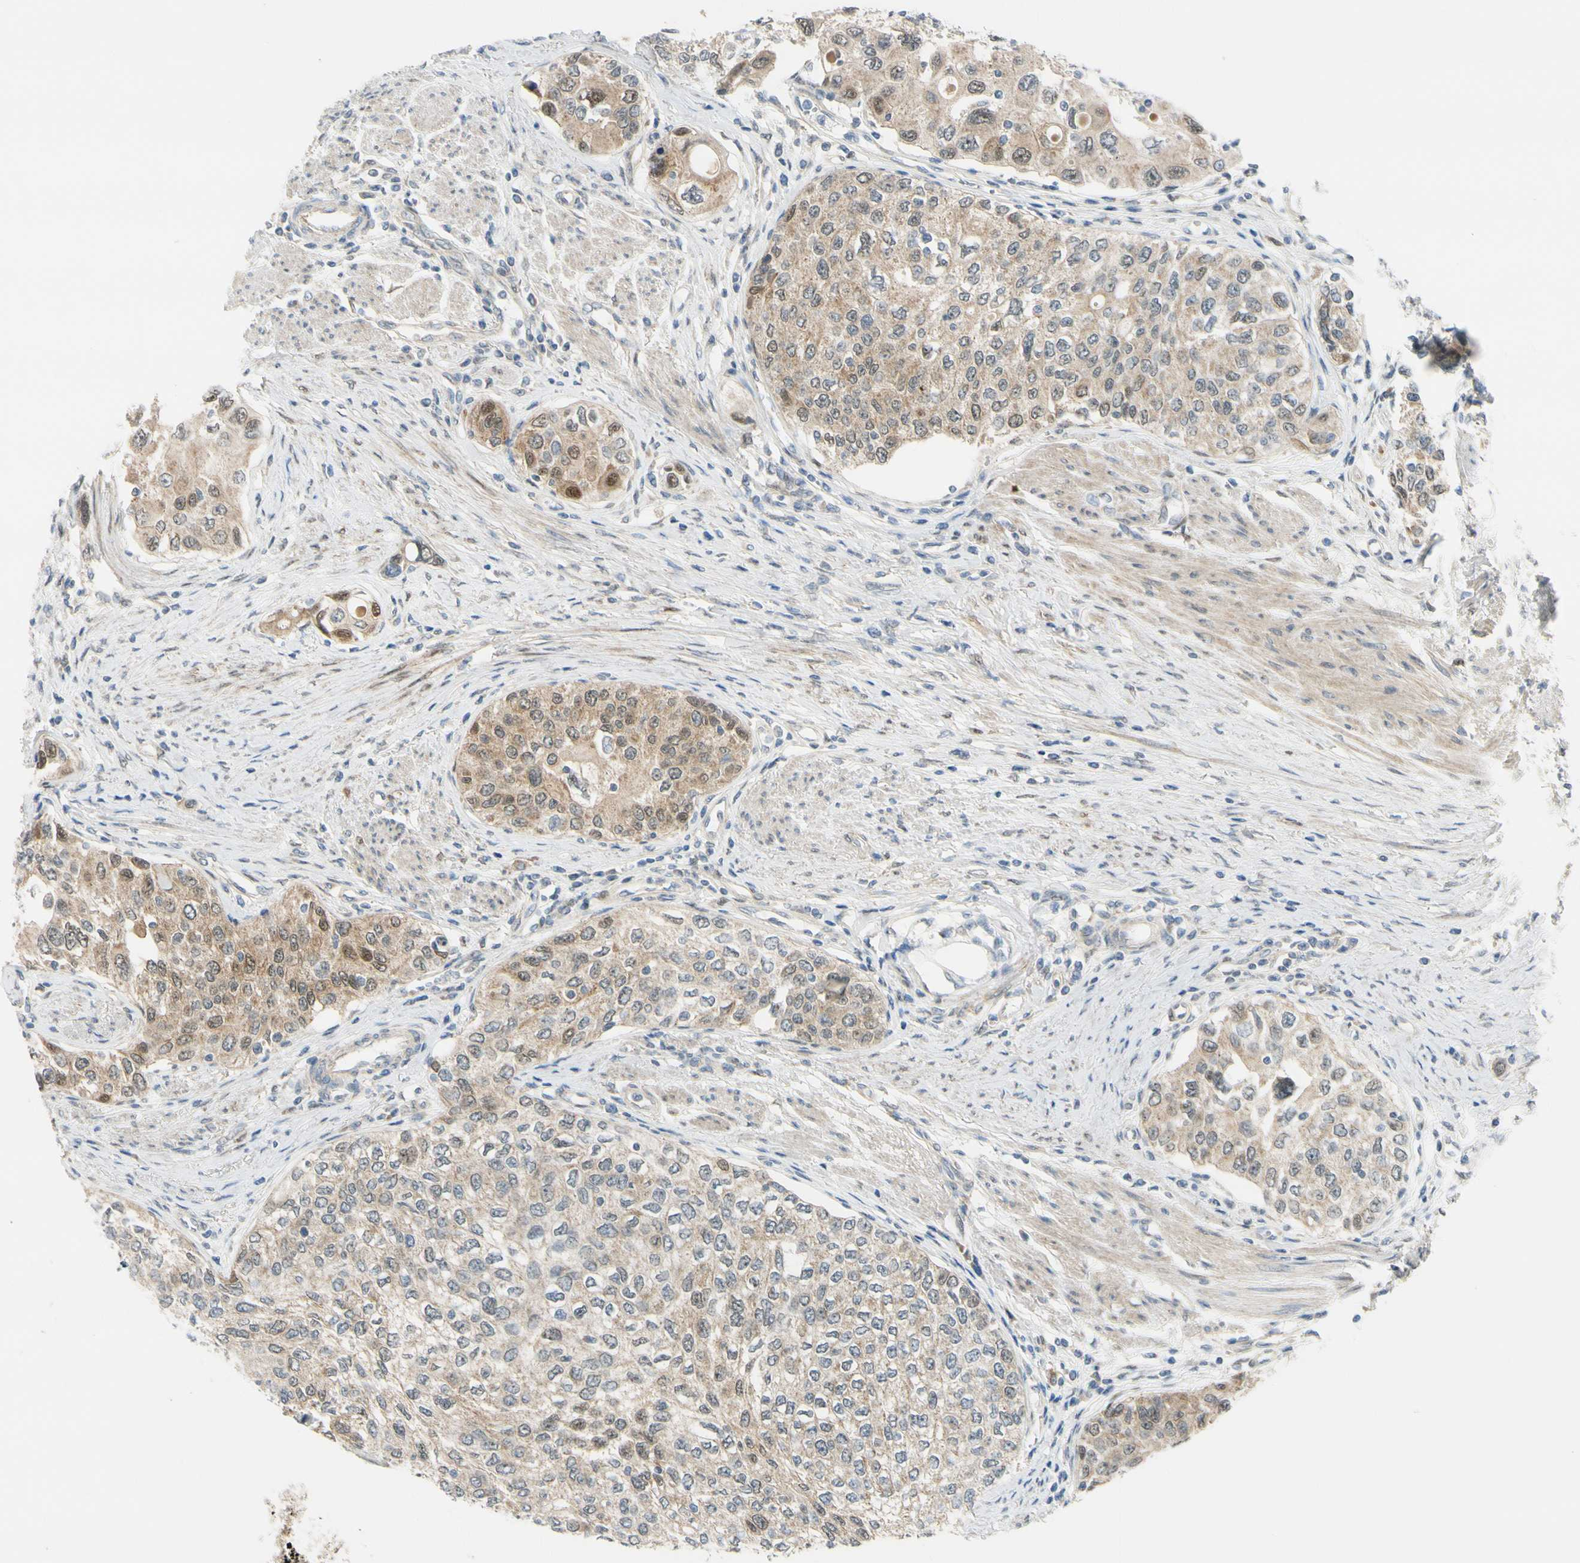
{"staining": {"intensity": "weak", "quantity": "25%-75%", "location": "cytoplasmic/membranous,nuclear"}, "tissue": "urothelial cancer", "cell_type": "Tumor cells", "image_type": "cancer", "snomed": [{"axis": "morphology", "description": "Urothelial carcinoma, High grade"}, {"axis": "topography", "description": "Urinary bladder"}], "caption": "Human high-grade urothelial carcinoma stained with a protein marker displays weak staining in tumor cells.", "gene": "FHL2", "patient": {"sex": "female", "age": 56}}